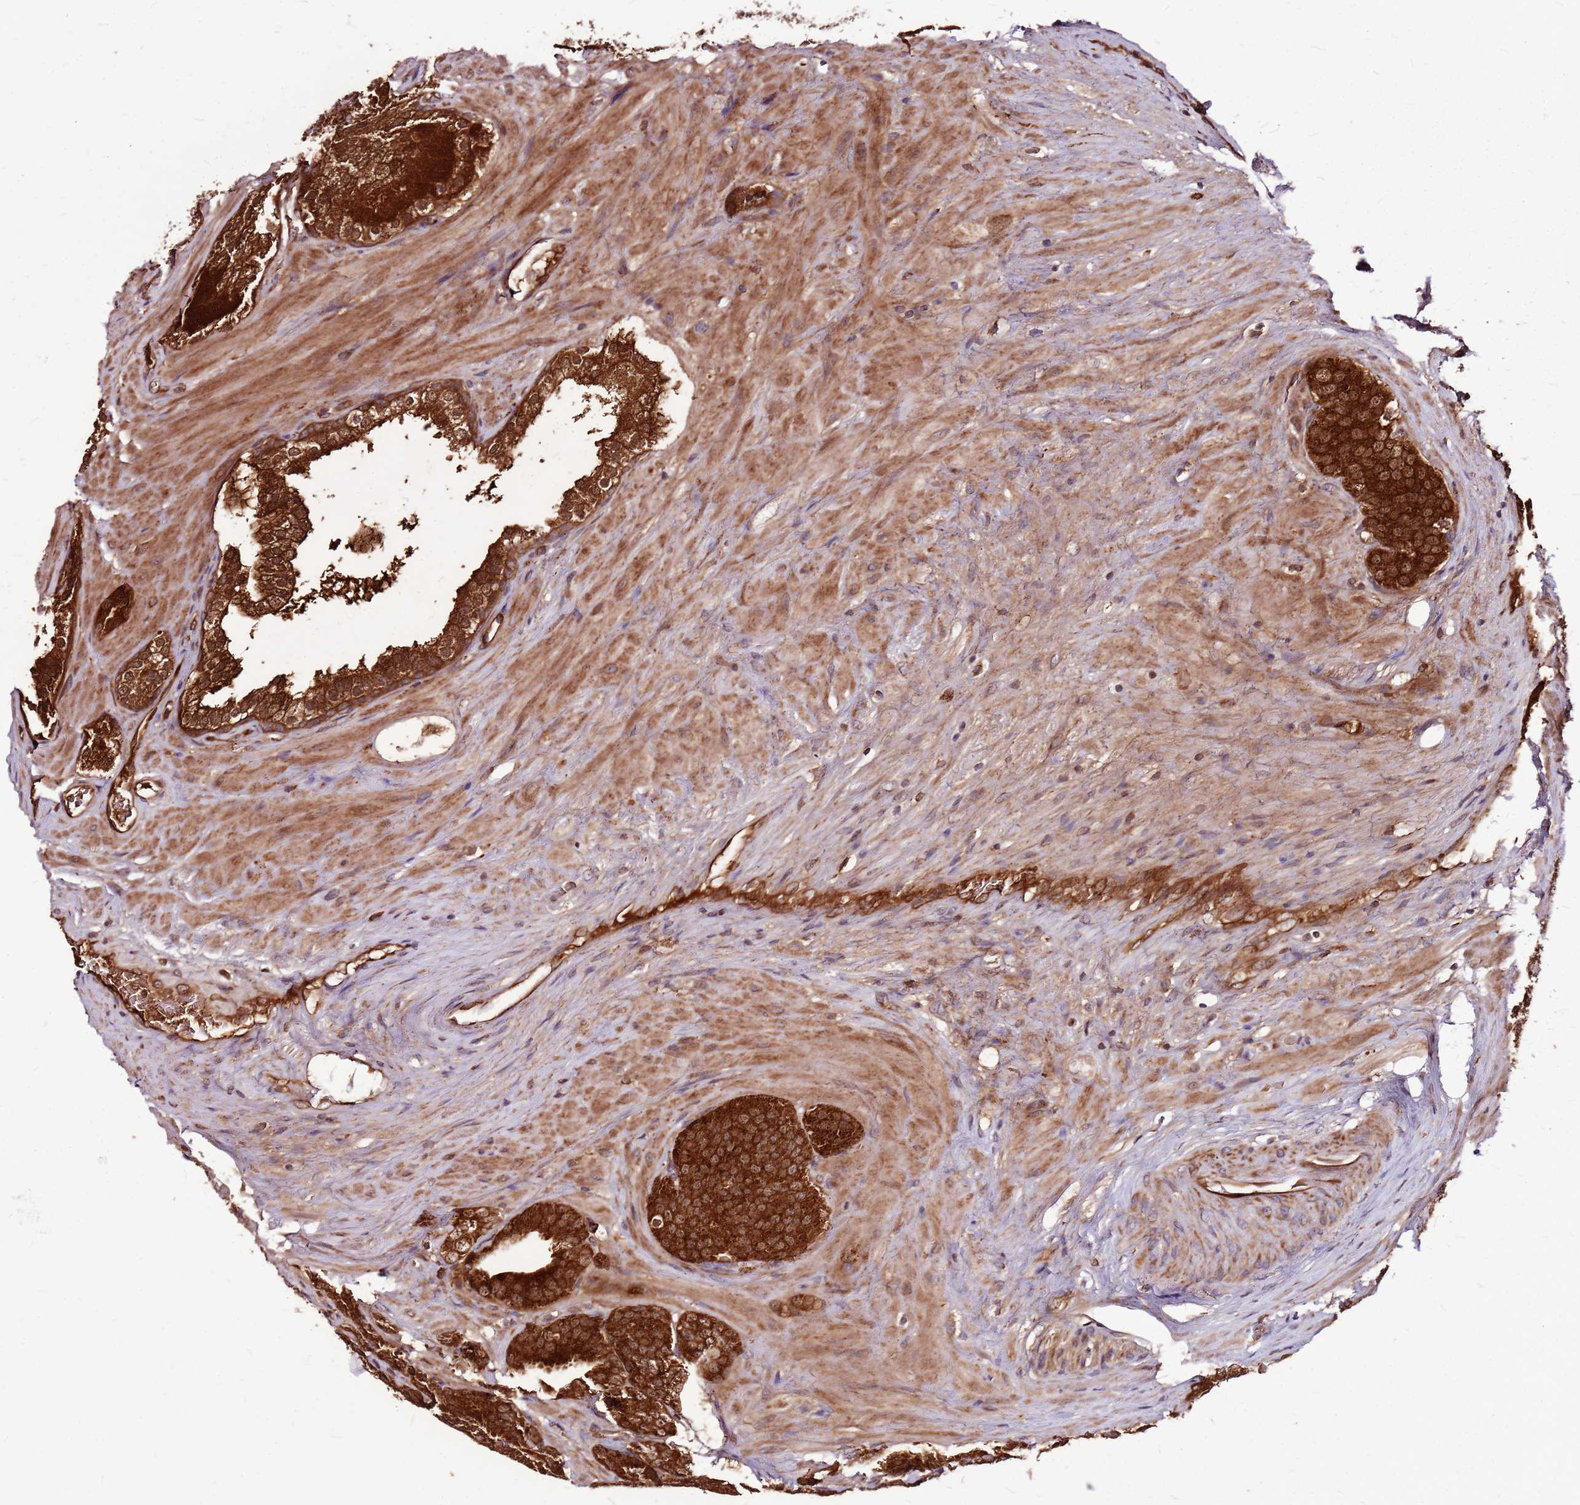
{"staining": {"intensity": "strong", "quantity": ">75%", "location": "cytoplasmic/membranous,nuclear"}, "tissue": "prostate cancer", "cell_type": "Tumor cells", "image_type": "cancer", "snomed": [{"axis": "morphology", "description": "Adenocarcinoma, High grade"}, {"axis": "topography", "description": "Prostate"}], "caption": "Approximately >75% of tumor cells in human prostate adenocarcinoma (high-grade) exhibit strong cytoplasmic/membranous and nuclear protein positivity as visualized by brown immunohistochemical staining.", "gene": "LYPLAL1", "patient": {"sex": "male", "age": 63}}